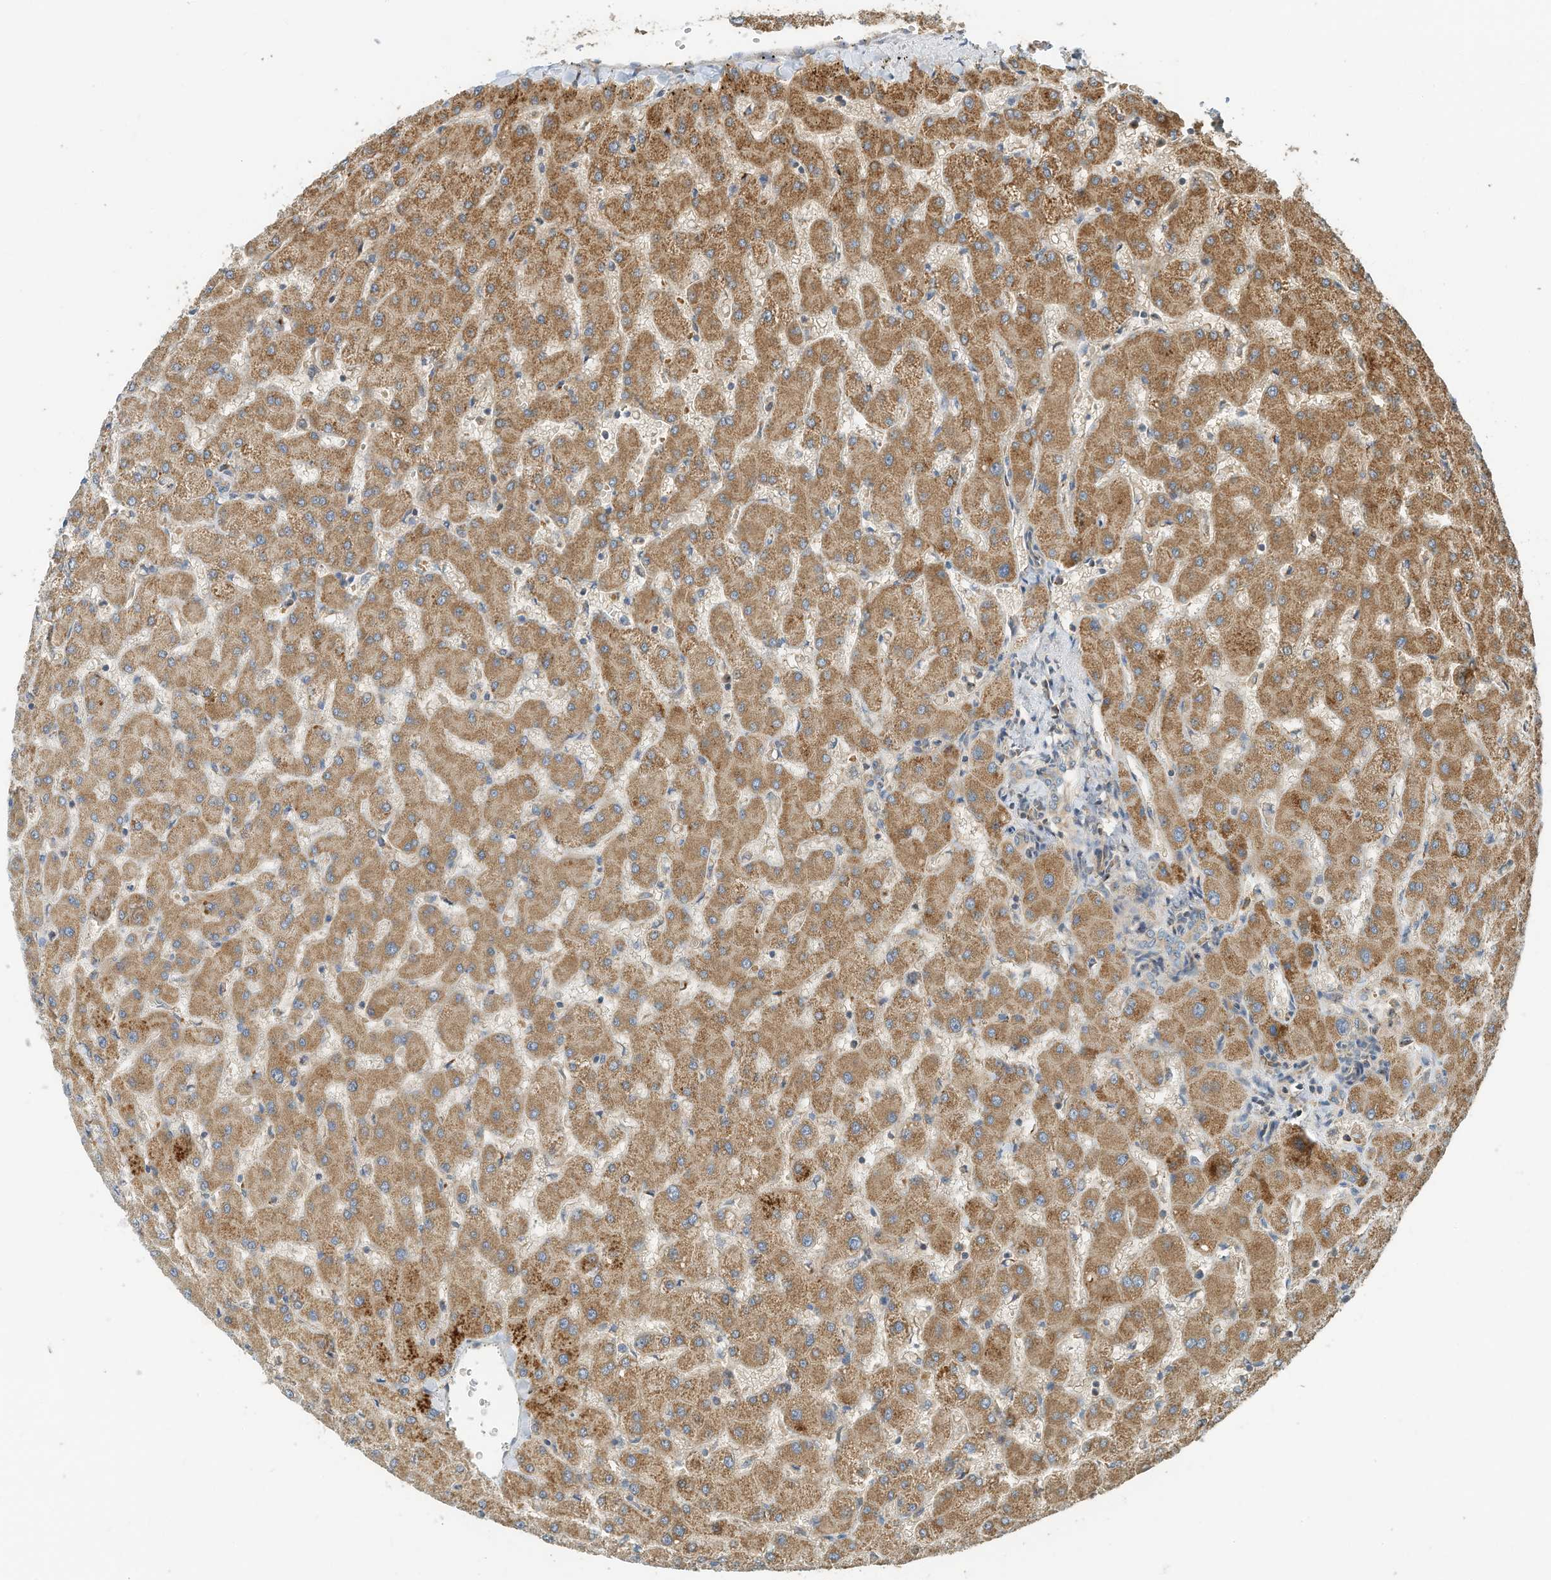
{"staining": {"intensity": "negative", "quantity": "none", "location": "none"}, "tissue": "liver", "cell_type": "Cholangiocytes", "image_type": "normal", "snomed": [{"axis": "morphology", "description": "Normal tissue, NOS"}, {"axis": "topography", "description": "Liver"}], "caption": "DAB (3,3'-diaminobenzidine) immunohistochemical staining of normal liver displays no significant expression in cholangiocytes.", "gene": "CPAMD8", "patient": {"sex": "female", "age": 63}}